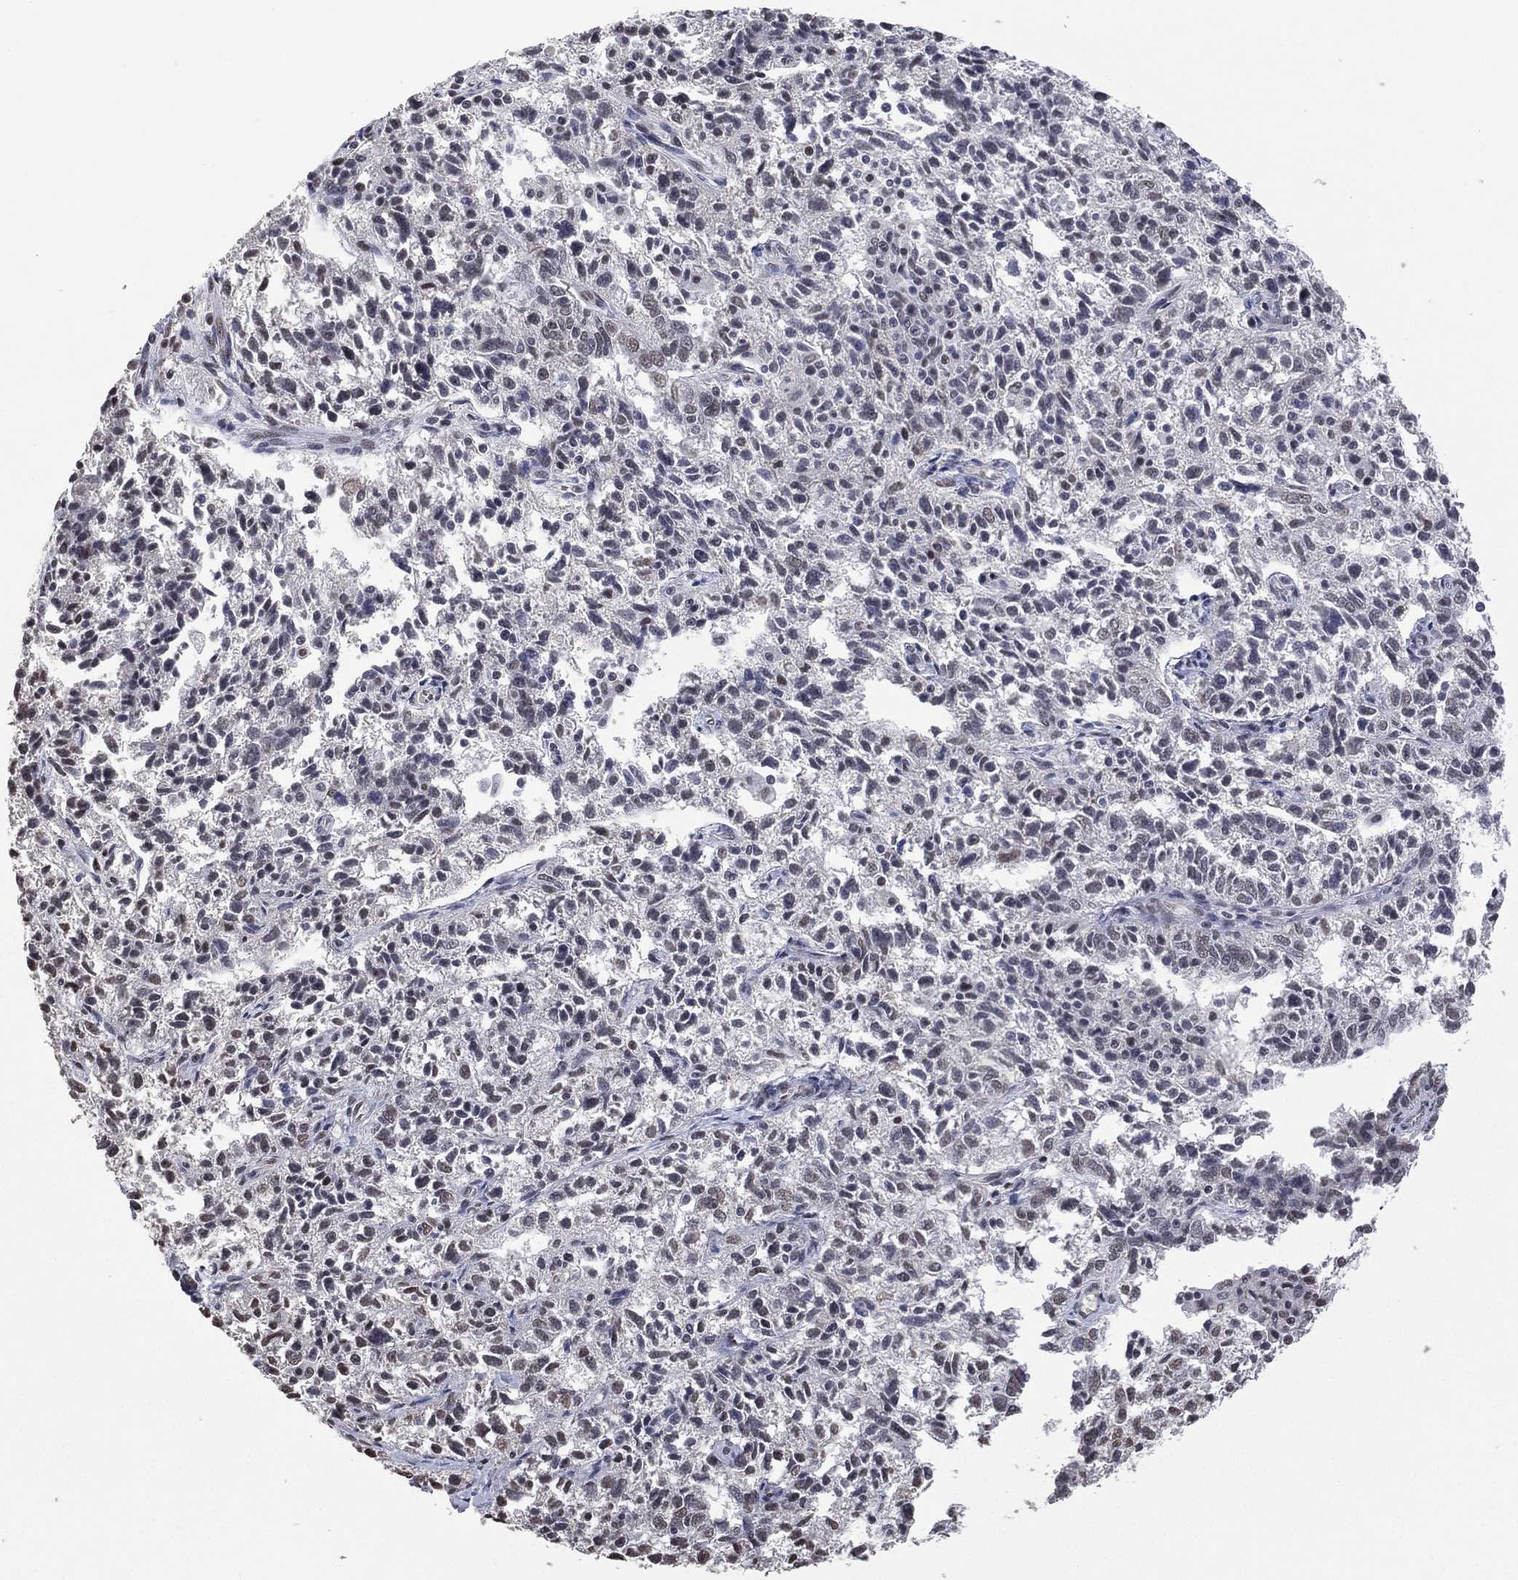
{"staining": {"intensity": "negative", "quantity": "none", "location": "none"}, "tissue": "ovarian cancer", "cell_type": "Tumor cells", "image_type": "cancer", "snomed": [{"axis": "morphology", "description": "Cystadenocarcinoma, serous, NOS"}, {"axis": "topography", "description": "Ovary"}], "caption": "A micrograph of human serous cystadenocarcinoma (ovarian) is negative for staining in tumor cells. (Brightfield microscopy of DAB immunohistochemistry at high magnification).", "gene": "EHMT1", "patient": {"sex": "female", "age": 71}}